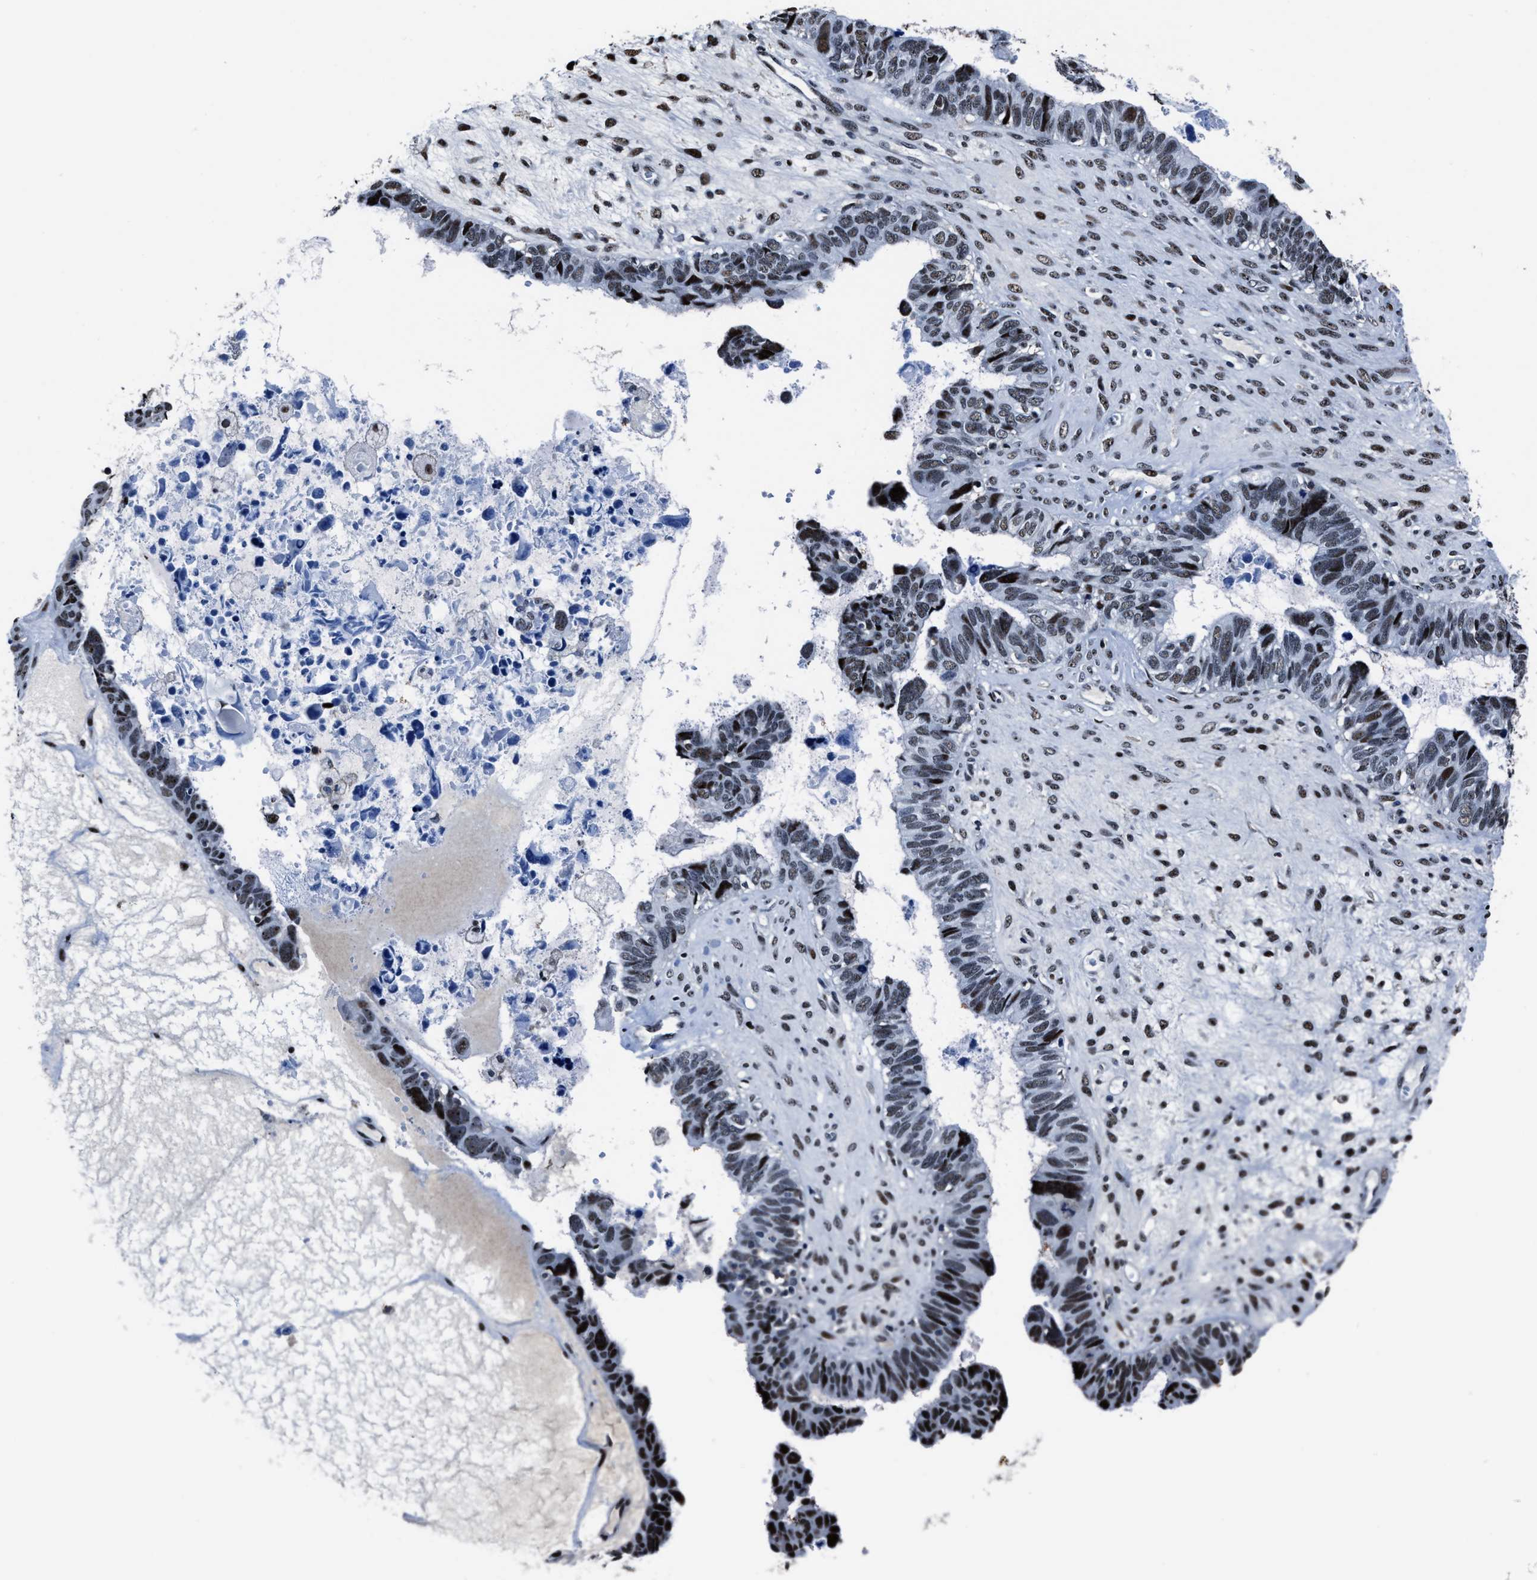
{"staining": {"intensity": "moderate", "quantity": "25%-75%", "location": "nuclear"}, "tissue": "ovarian cancer", "cell_type": "Tumor cells", "image_type": "cancer", "snomed": [{"axis": "morphology", "description": "Cystadenocarcinoma, serous, NOS"}, {"axis": "topography", "description": "Ovary"}], "caption": "This image displays immunohistochemistry (IHC) staining of human ovarian serous cystadenocarcinoma, with medium moderate nuclear staining in approximately 25%-75% of tumor cells.", "gene": "PPIE", "patient": {"sex": "female", "age": 79}}